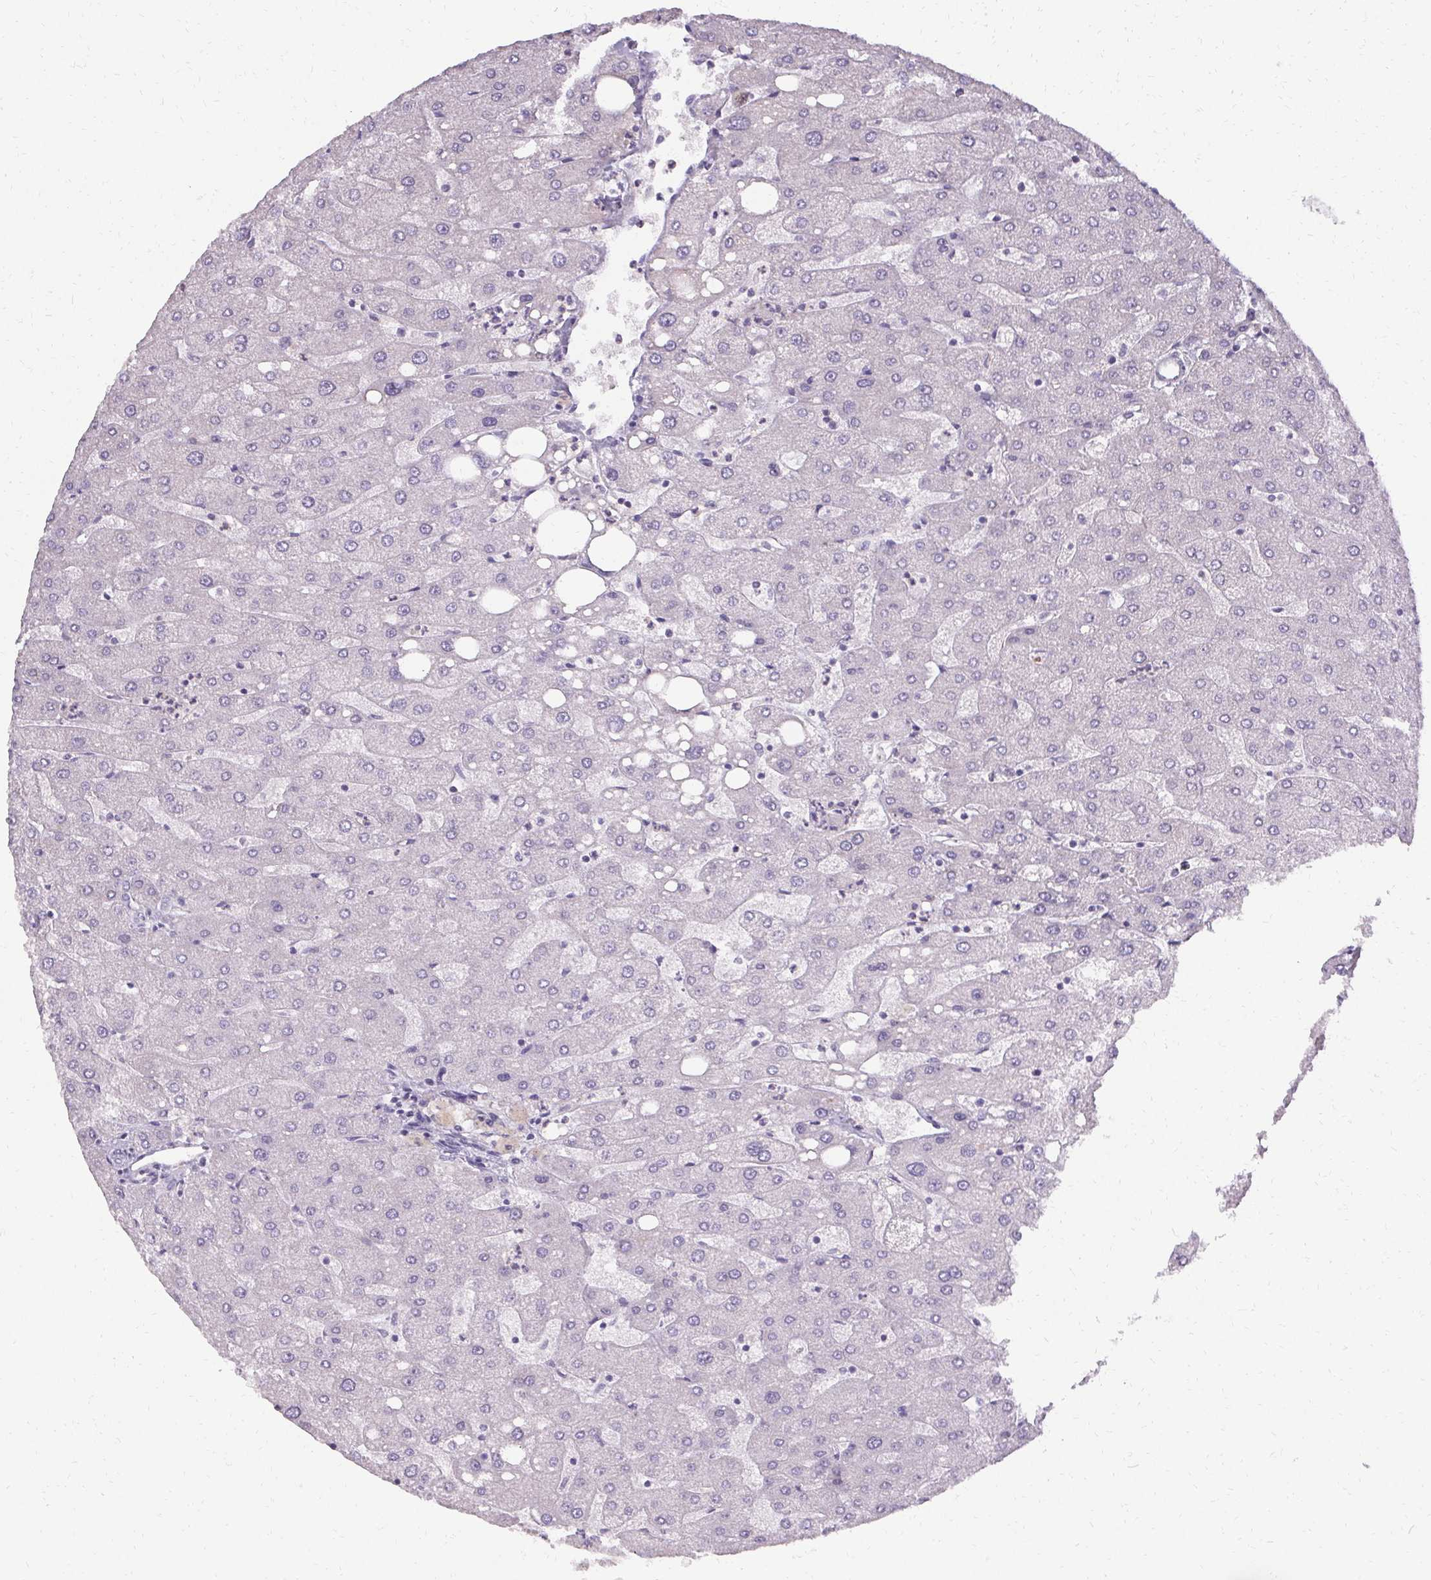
{"staining": {"intensity": "negative", "quantity": "none", "location": "none"}, "tissue": "liver", "cell_type": "Cholangiocytes", "image_type": "normal", "snomed": [{"axis": "morphology", "description": "Normal tissue, NOS"}, {"axis": "topography", "description": "Liver"}], "caption": "A high-resolution histopathology image shows immunohistochemistry staining of normal liver, which demonstrates no significant expression in cholangiocytes. Nuclei are stained in blue.", "gene": "PMEL", "patient": {"sex": "male", "age": 67}}